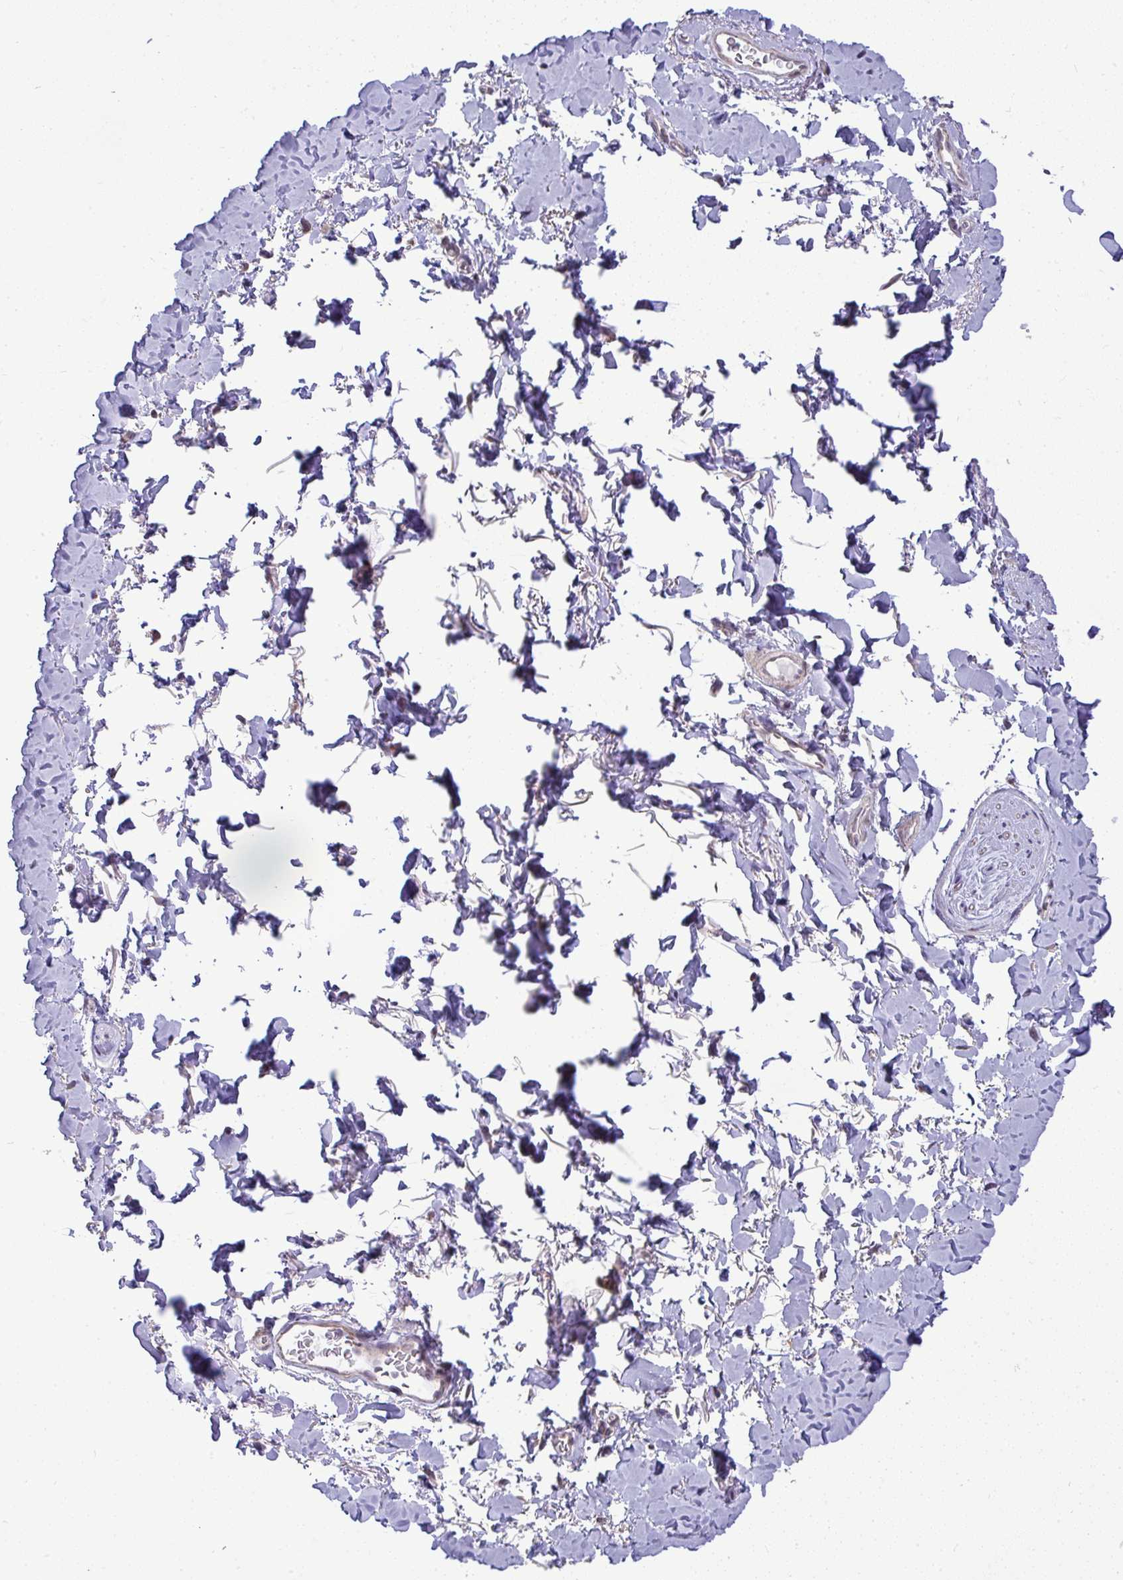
{"staining": {"intensity": "negative", "quantity": "none", "location": "none"}, "tissue": "adipose tissue", "cell_type": "Adipocytes", "image_type": "normal", "snomed": [{"axis": "morphology", "description": "Normal tissue, NOS"}, {"axis": "topography", "description": "Vulva"}, {"axis": "topography", "description": "Peripheral nerve tissue"}], "caption": "Immunohistochemistry (IHC) micrograph of unremarkable human adipose tissue stained for a protein (brown), which shows no expression in adipocytes.", "gene": "DZIP1", "patient": {"sex": "female", "age": 66}}